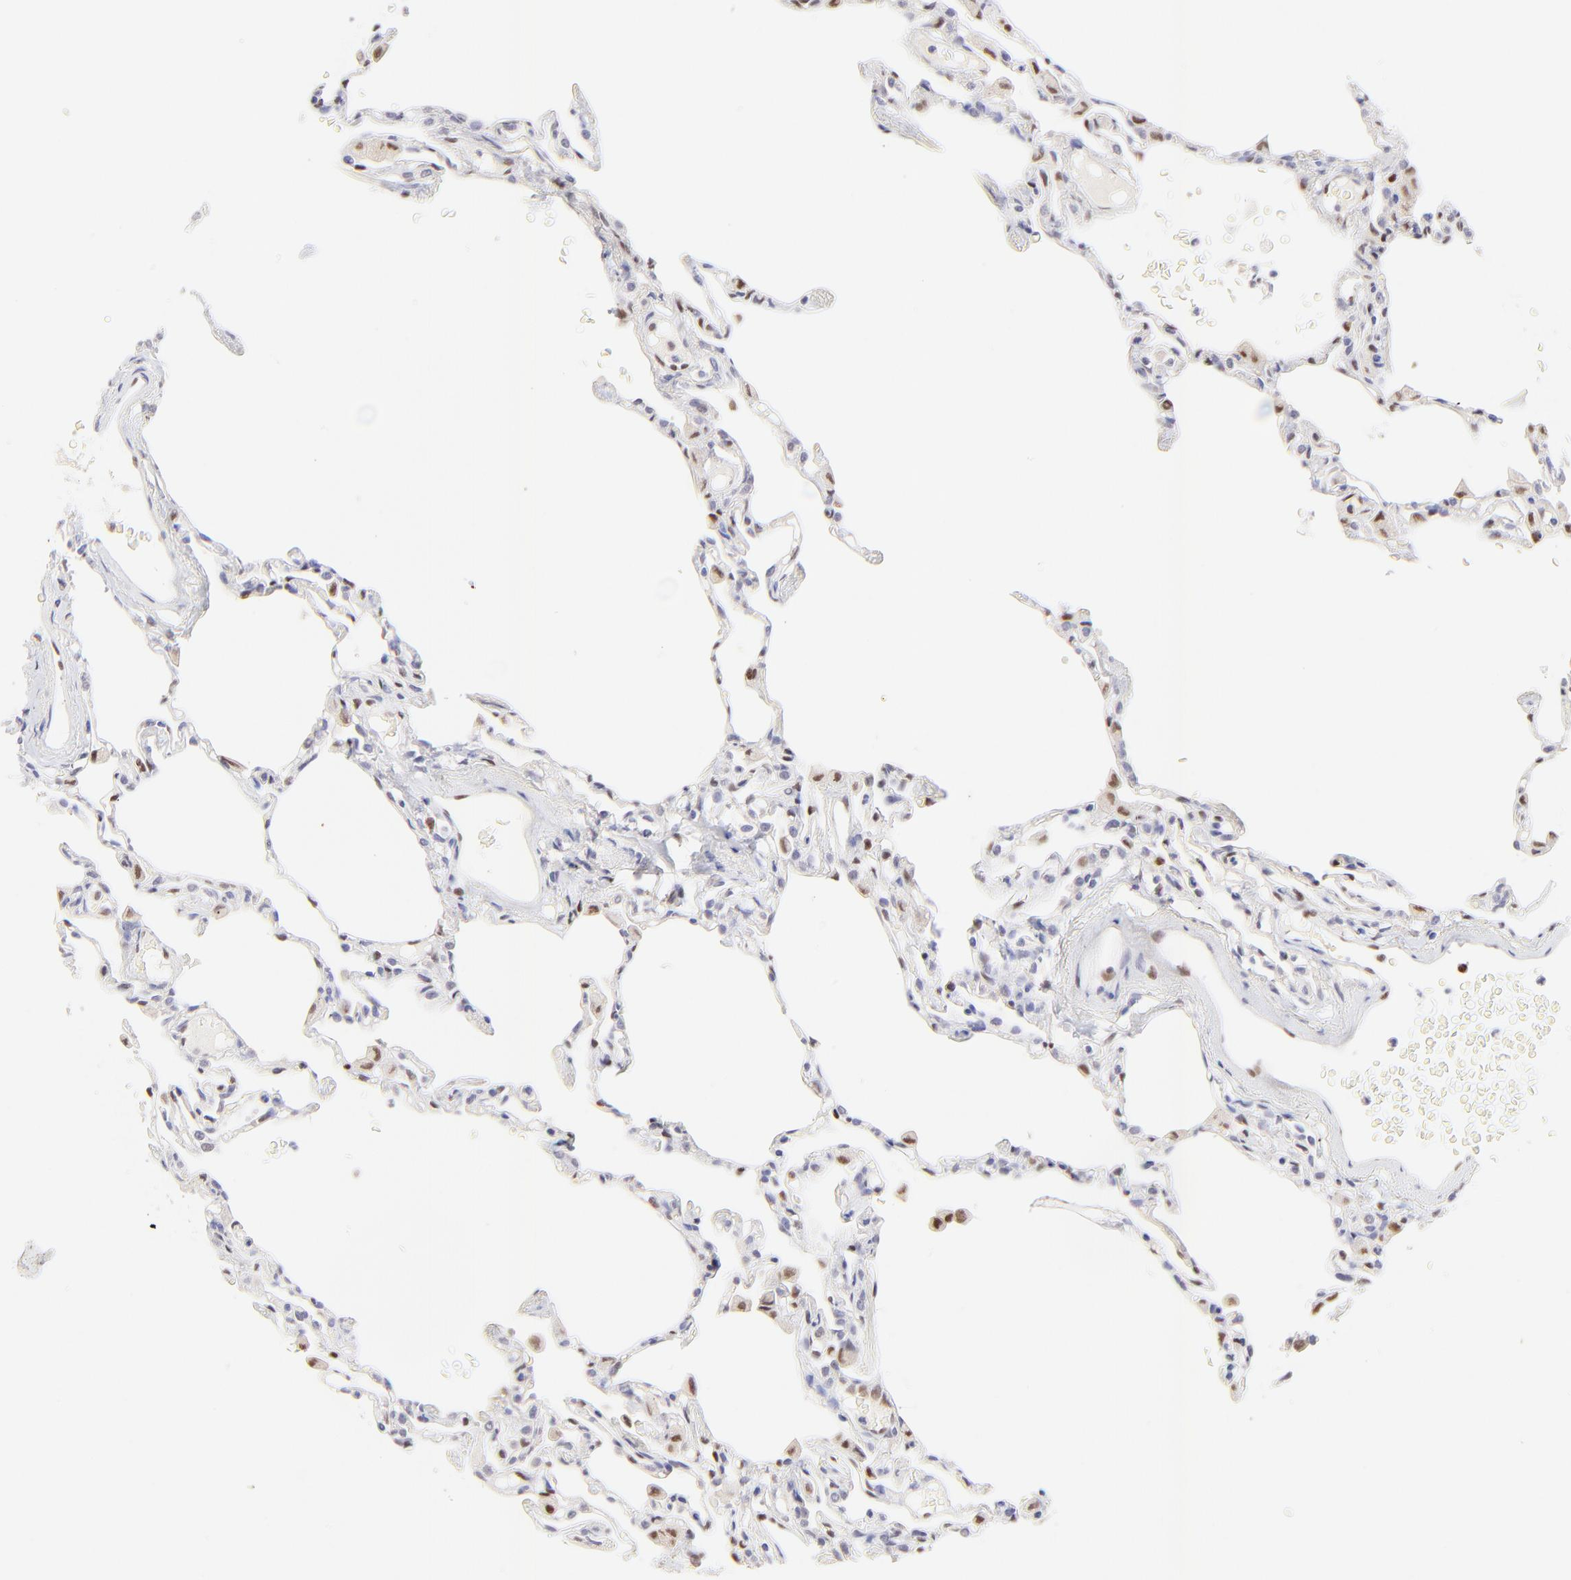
{"staining": {"intensity": "negative", "quantity": "none", "location": "none"}, "tissue": "lung", "cell_type": "Alveolar cells", "image_type": "normal", "snomed": [{"axis": "morphology", "description": "Normal tissue, NOS"}, {"axis": "topography", "description": "Lung"}], "caption": "IHC image of benign lung: lung stained with DAB shows no significant protein expression in alveolar cells. (Stains: DAB (3,3'-diaminobenzidine) IHC with hematoxylin counter stain, Microscopy: brightfield microscopy at high magnification).", "gene": "KLF4", "patient": {"sex": "female", "age": 49}}